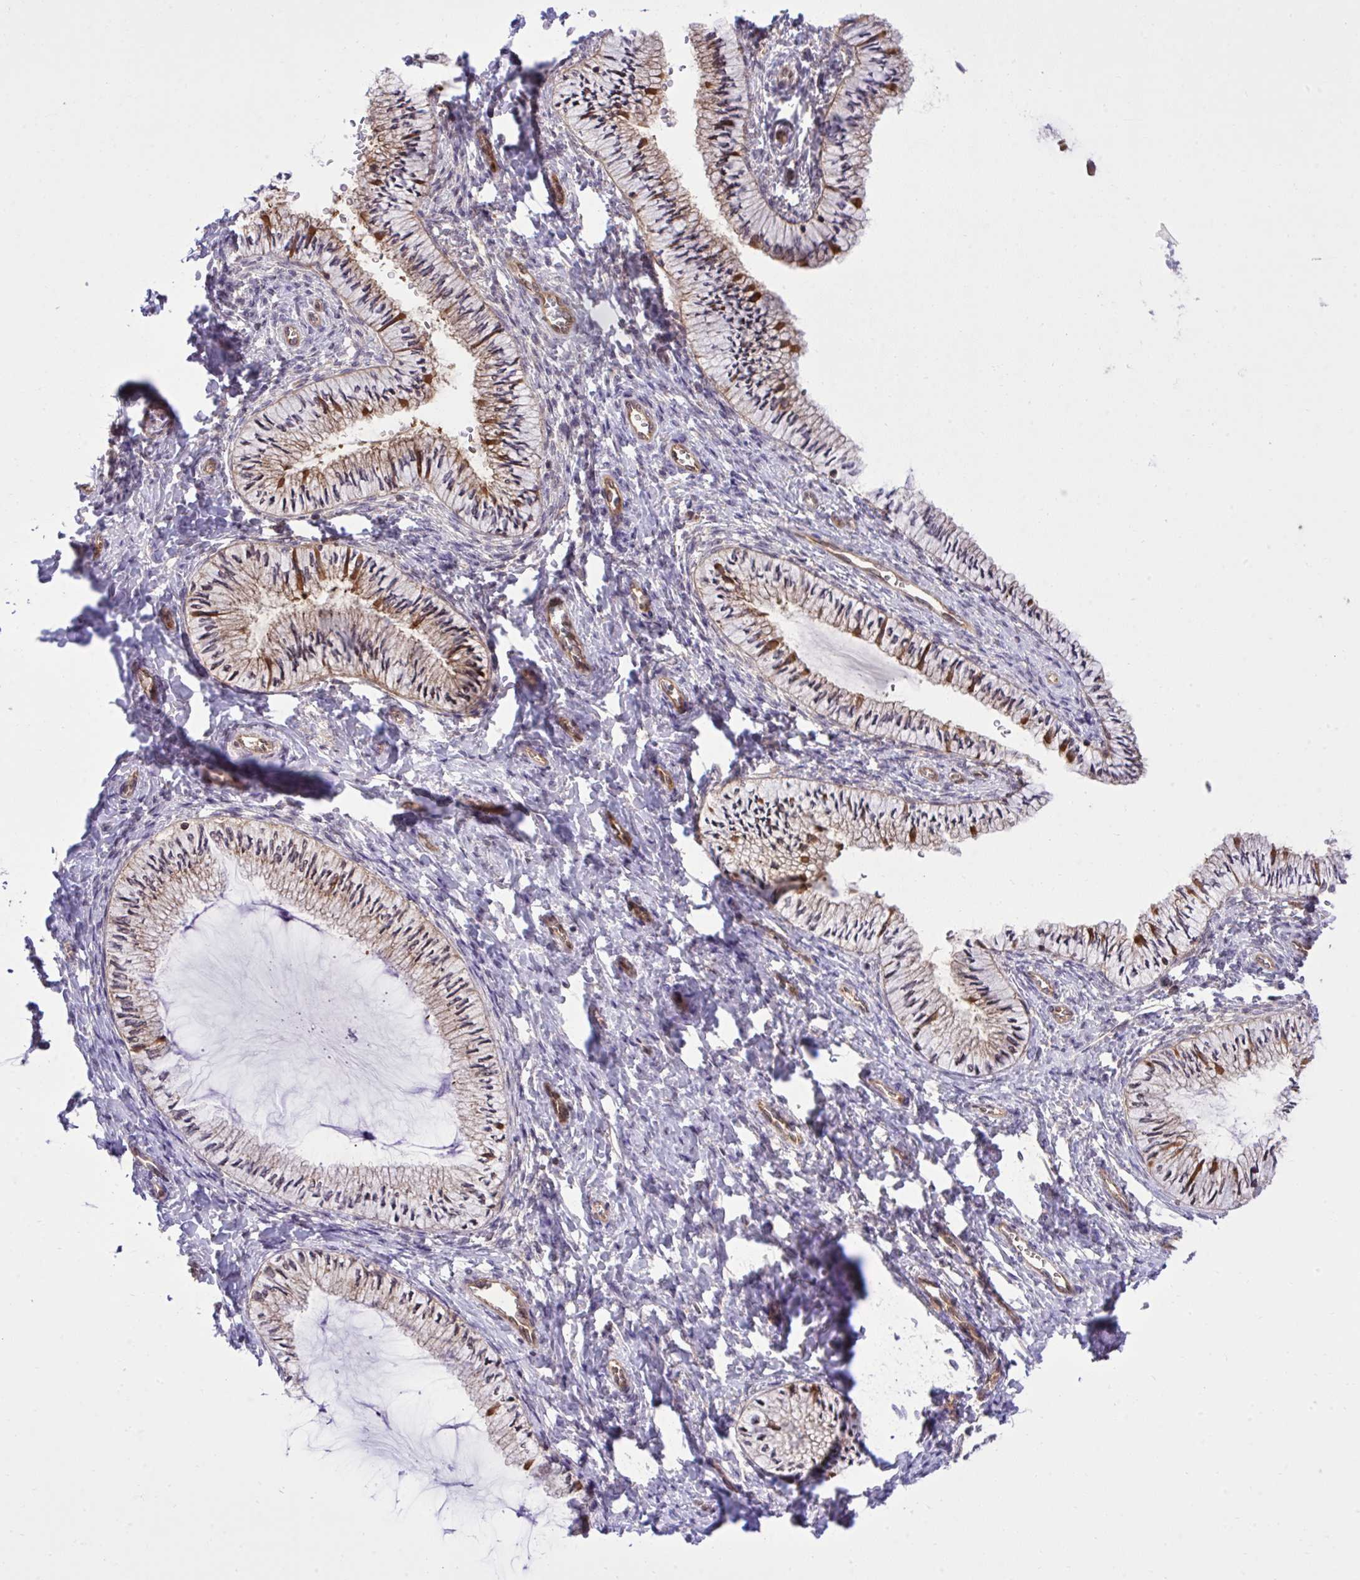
{"staining": {"intensity": "moderate", "quantity": "25%-75%", "location": "cytoplasmic/membranous"}, "tissue": "cervix", "cell_type": "Glandular cells", "image_type": "normal", "snomed": [{"axis": "morphology", "description": "Normal tissue, NOS"}, {"axis": "topography", "description": "Cervix"}], "caption": "IHC of benign cervix demonstrates medium levels of moderate cytoplasmic/membranous expression in about 25%-75% of glandular cells.", "gene": "PPP5C", "patient": {"sex": "female", "age": 24}}